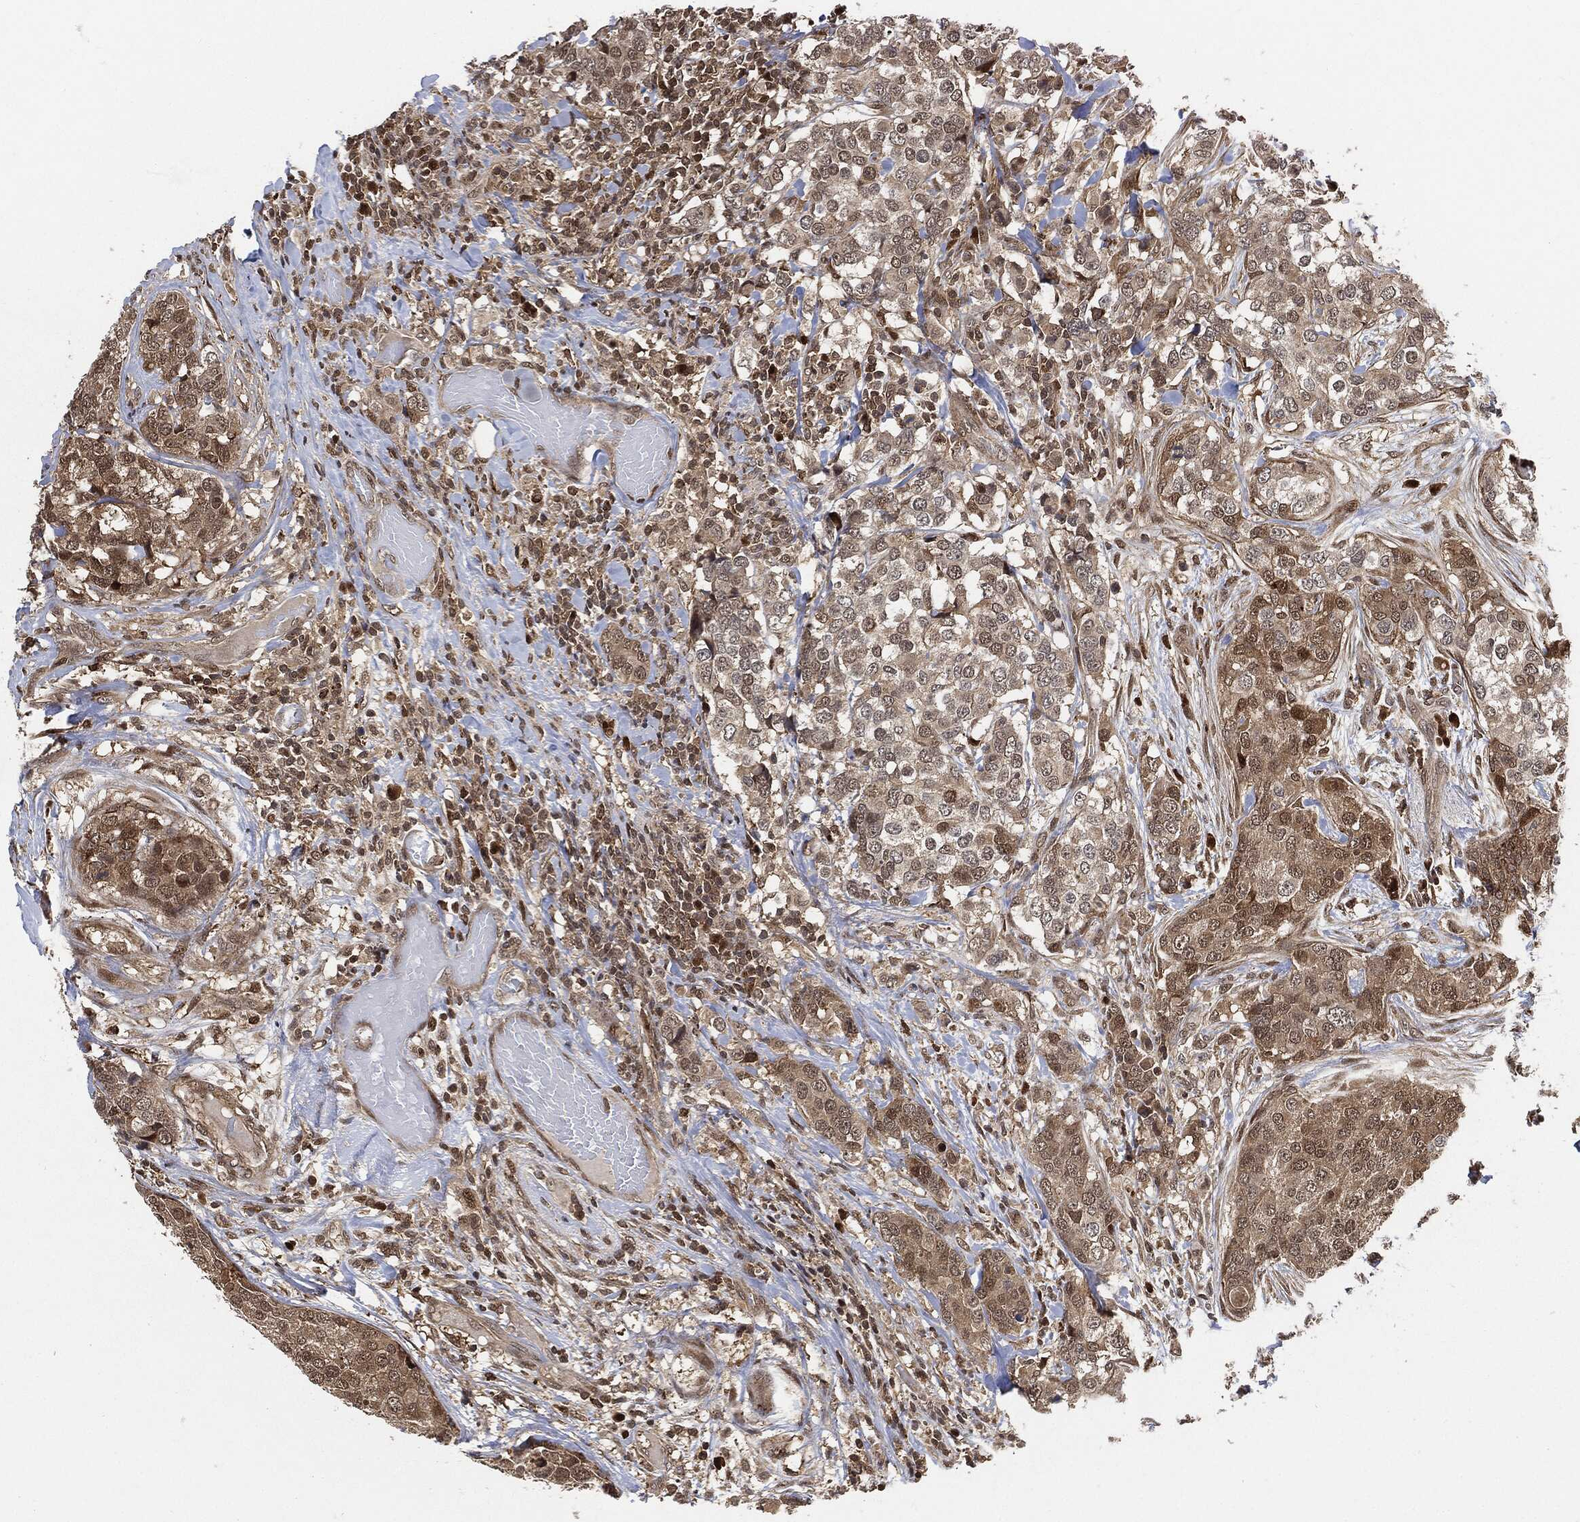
{"staining": {"intensity": "moderate", "quantity": "25%-75%", "location": "cytoplasmic/membranous"}, "tissue": "breast cancer", "cell_type": "Tumor cells", "image_type": "cancer", "snomed": [{"axis": "morphology", "description": "Lobular carcinoma"}, {"axis": "topography", "description": "Breast"}], "caption": "This micrograph shows lobular carcinoma (breast) stained with immunohistochemistry (IHC) to label a protein in brown. The cytoplasmic/membranous of tumor cells show moderate positivity for the protein. Nuclei are counter-stained blue.", "gene": "CUTA", "patient": {"sex": "female", "age": 59}}